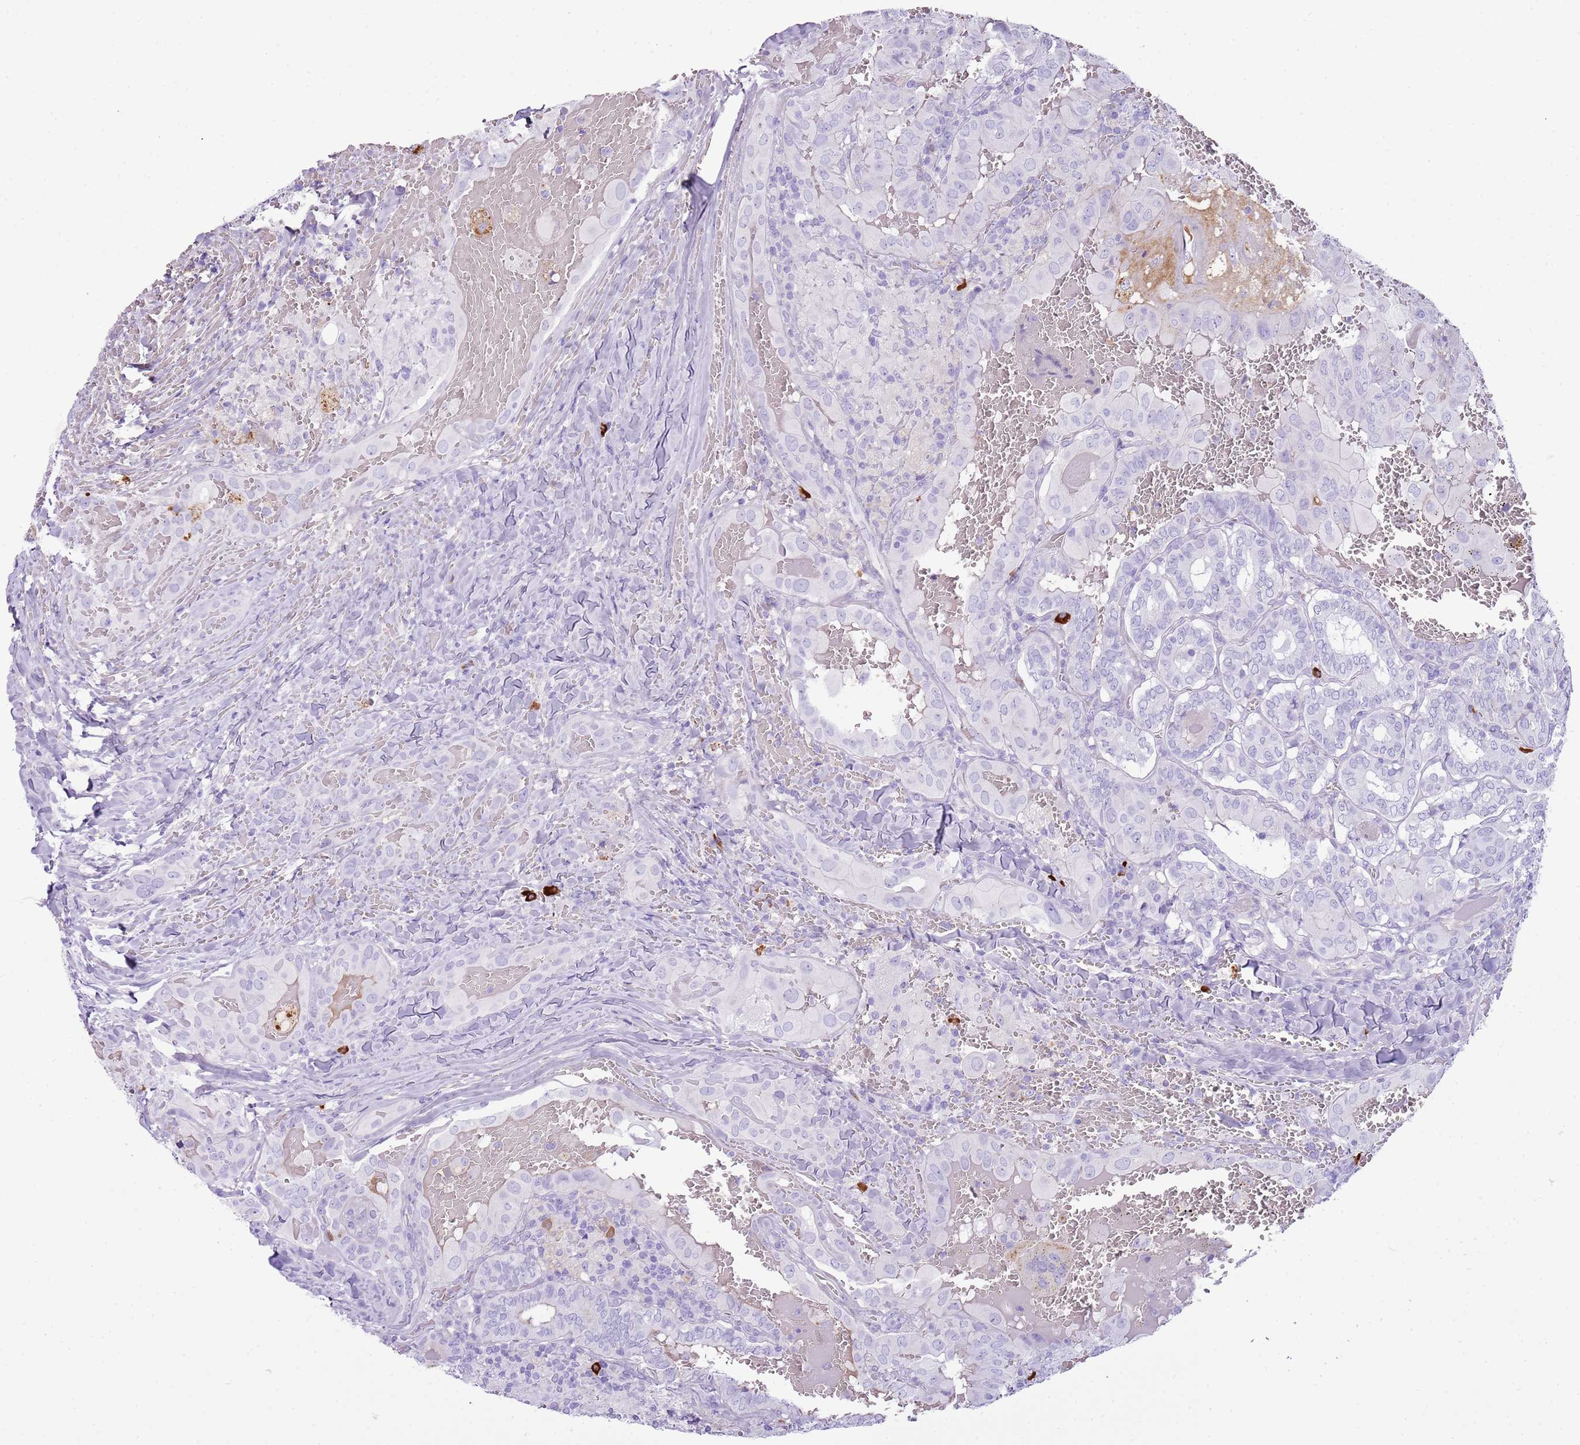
{"staining": {"intensity": "negative", "quantity": "none", "location": "none"}, "tissue": "thyroid cancer", "cell_type": "Tumor cells", "image_type": "cancer", "snomed": [{"axis": "morphology", "description": "Papillary adenocarcinoma, NOS"}, {"axis": "topography", "description": "Thyroid gland"}], "caption": "The image exhibits no staining of tumor cells in thyroid papillary adenocarcinoma.", "gene": "IGKV3D-11", "patient": {"sex": "female", "age": 72}}